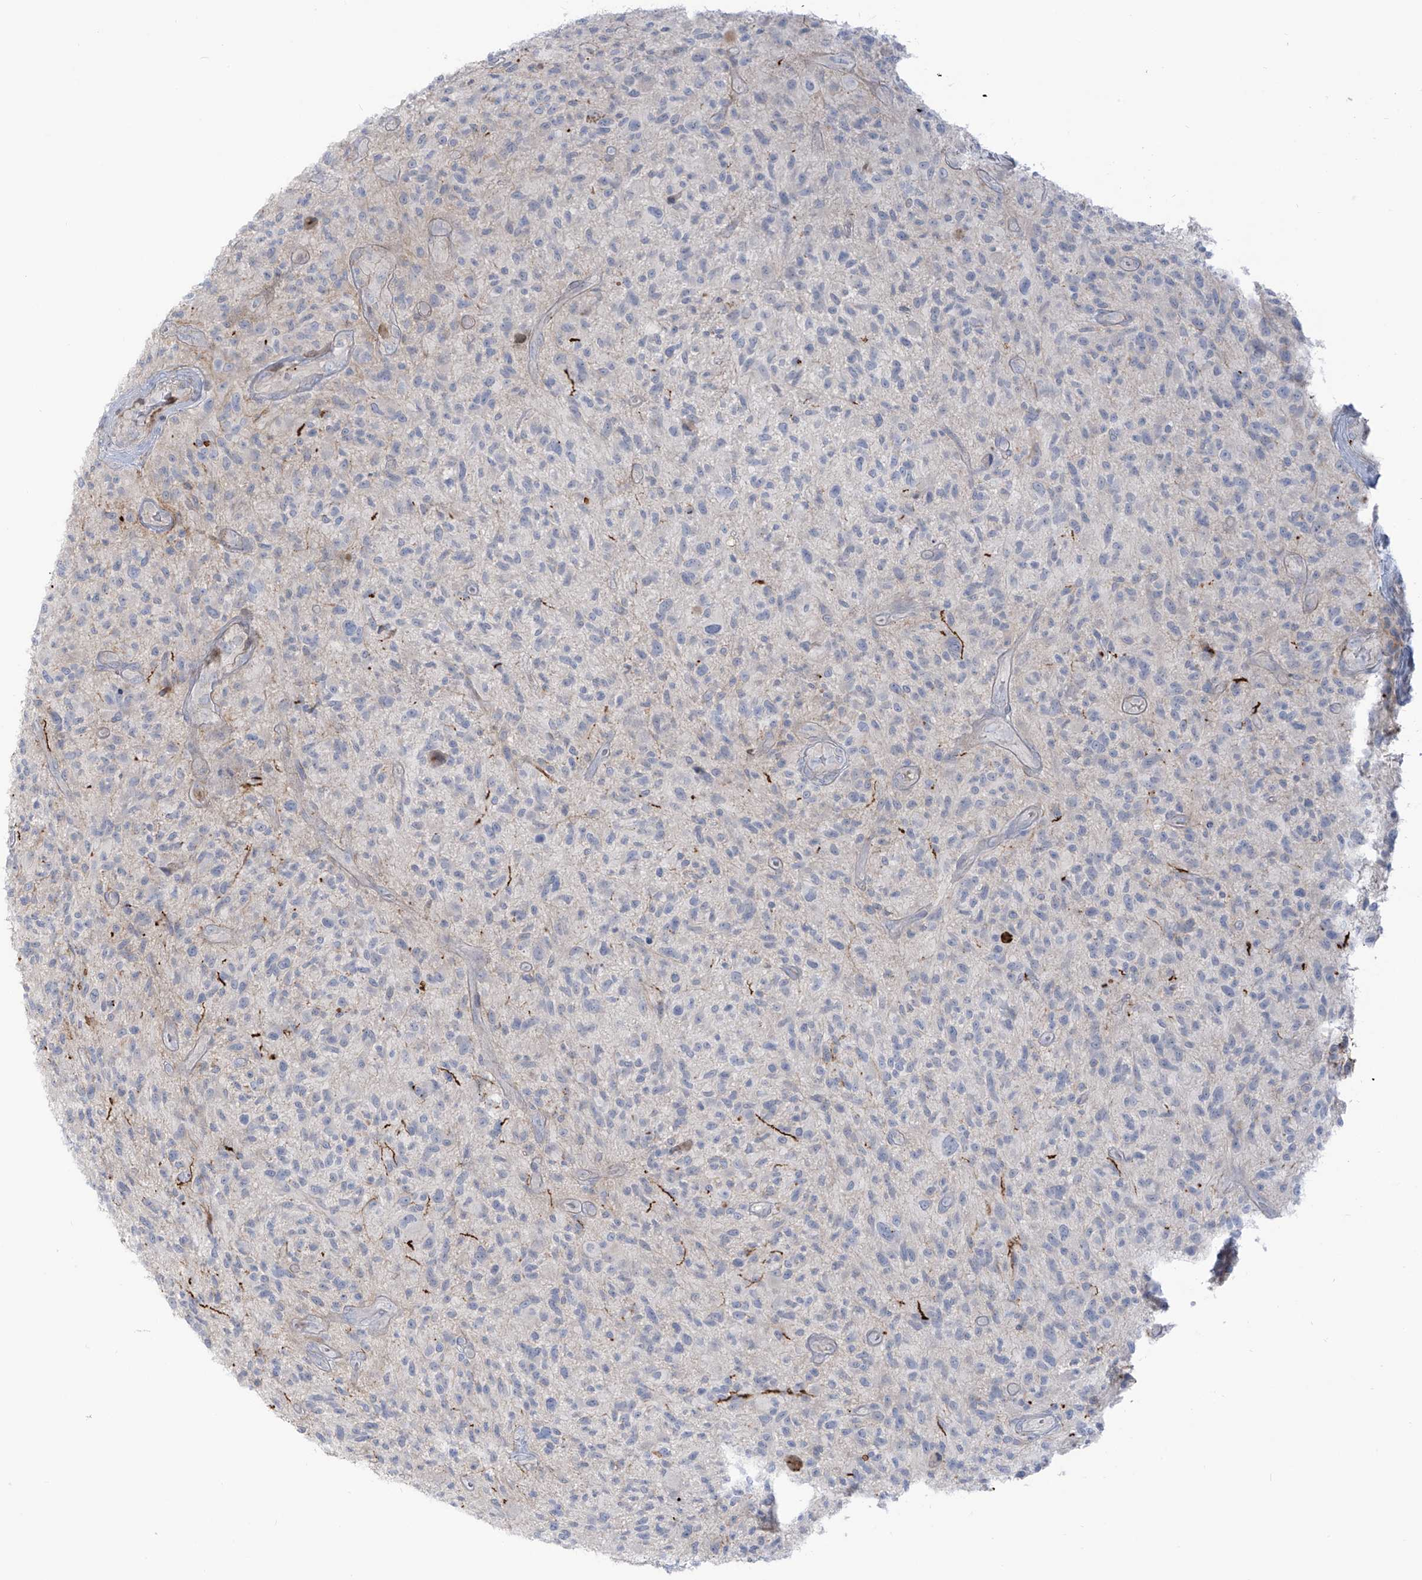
{"staining": {"intensity": "negative", "quantity": "none", "location": "none"}, "tissue": "glioma", "cell_type": "Tumor cells", "image_type": "cancer", "snomed": [{"axis": "morphology", "description": "Glioma, malignant, High grade"}, {"axis": "topography", "description": "Brain"}], "caption": "Human high-grade glioma (malignant) stained for a protein using IHC demonstrates no staining in tumor cells.", "gene": "NOTO", "patient": {"sex": "male", "age": 47}}